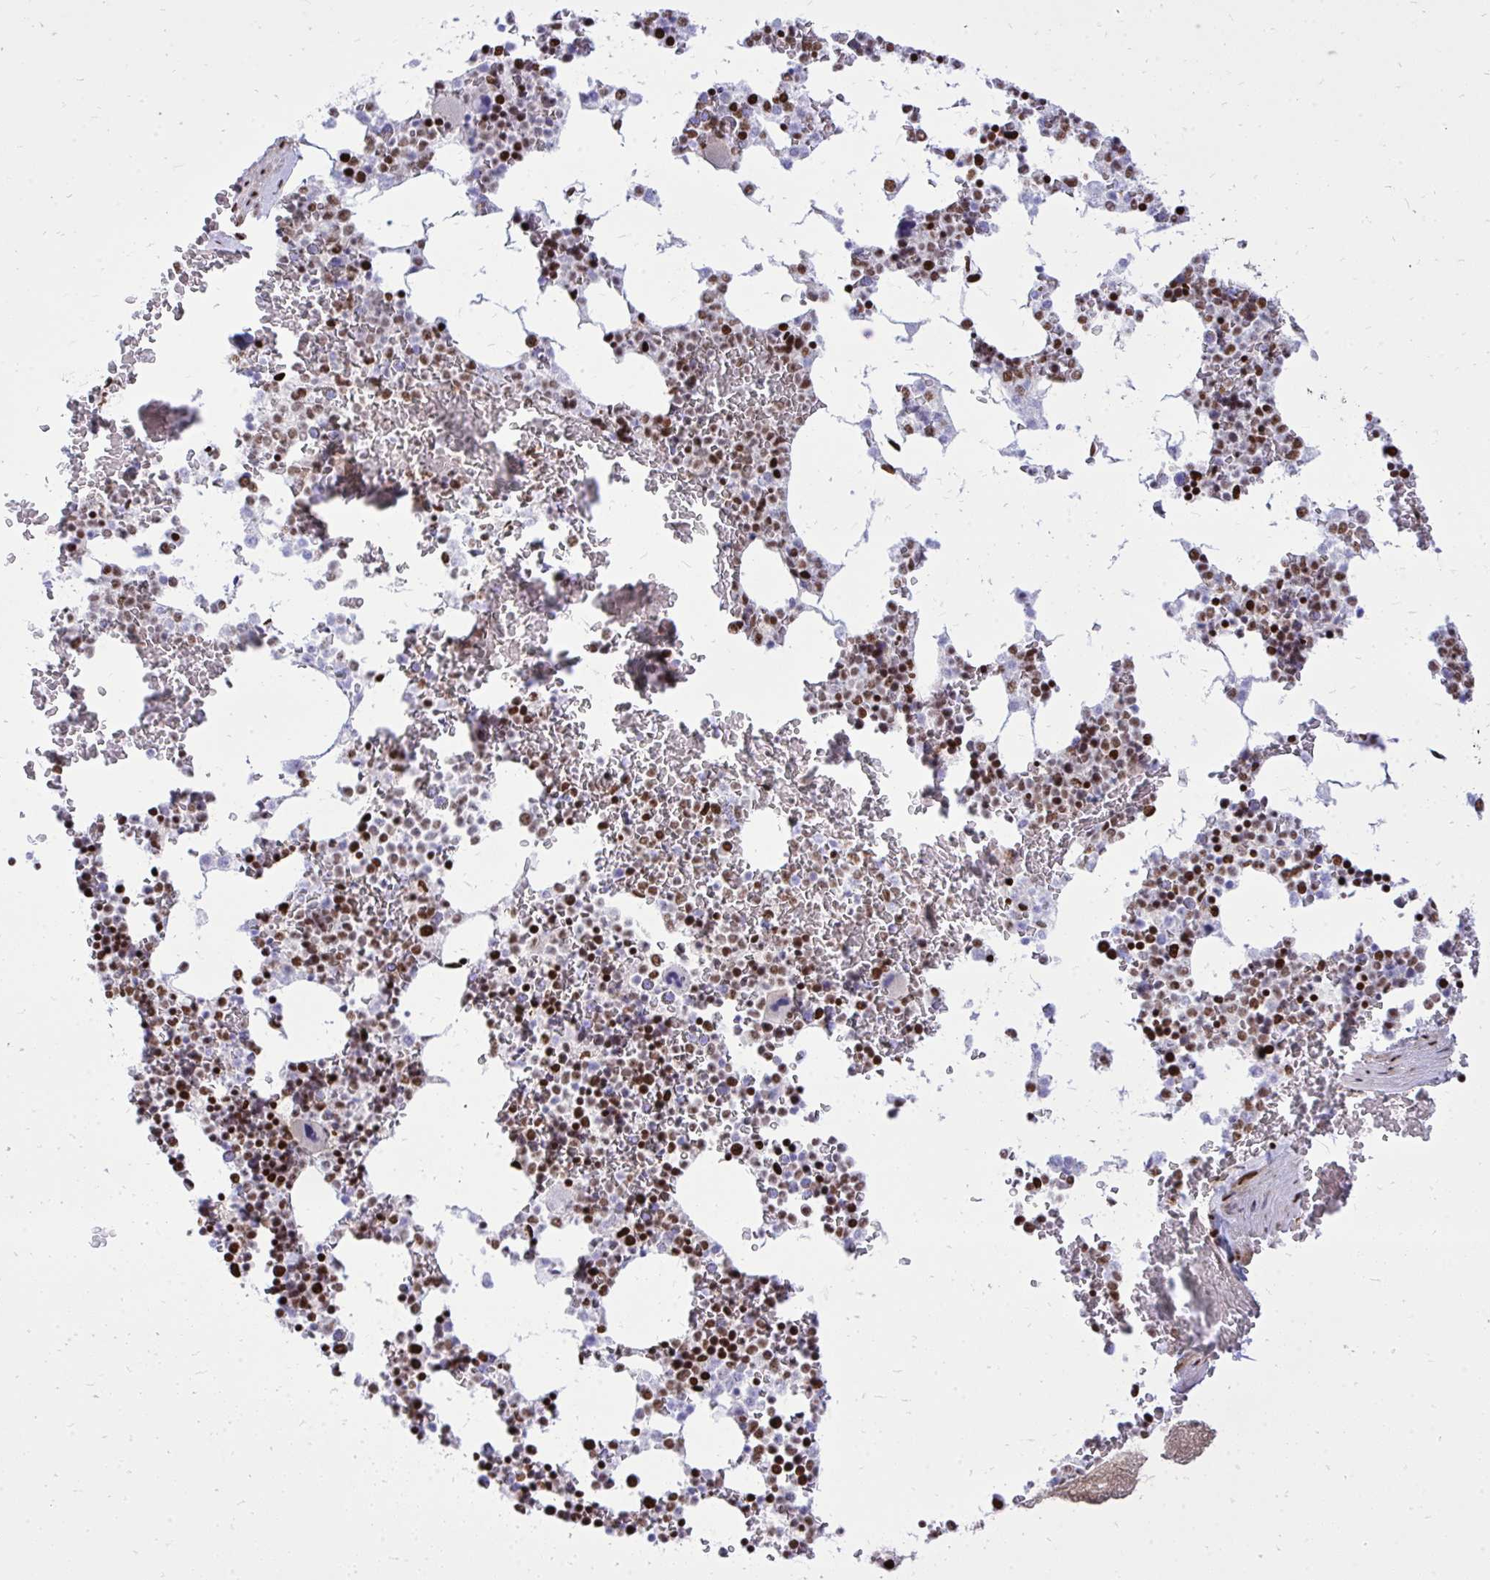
{"staining": {"intensity": "strong", "quantity": "25%-75%", "location": "nuclear"}, "tissue": "bone marrow", "cell_type": "Hematopoietic cells", "image_type": "normal", "snomed": [{"axis": "morphology", "description": "Normal tissue, NOS"}, {"axis": "topography", "description": "Bone marrow"}], "caption": "Bone marrow stained for a protein exhibits strong nuclear positivity in hematopoietic cells. (DAB IHC, brown staining for protein, blue staining for nuclei).", "gene": "TBL1Y", "patient": {"sex": "female", "age": 42}}